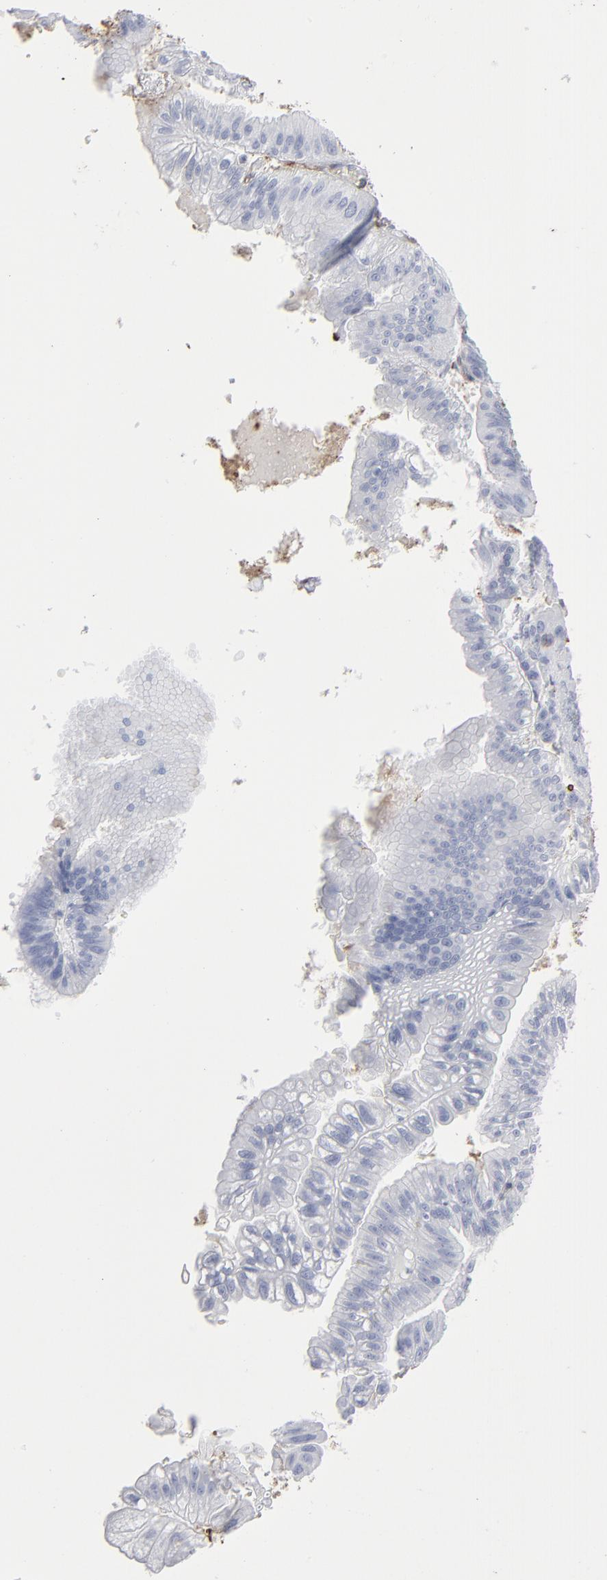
{"staining": {"intensity": "moderate", "quantity": "<25%", "location": "cytoplasmic/membranous,nuclear"}, "tissue": "pancreatic cancer", "cell_type": "Tumor cells", "image_type": "cancer", "snomed": [{"axis": "morphology", "description": "Adenocarcinoma, NOS"}, {"axis": "topography", "description": "Pancreas"}], "caption": "A photomicrograph of human pancreatic adenocarcinoma stained for a protein demonstrates moderate cytoplasmic/membranous and nuclear brown staining in tumor cells. (DAB (3,3'-diaminobenzidine) IHC, brown staining for protein, blue staining for nuclei).", "gene": "ANXA5", "patient": {"sex": "male", "age": 82}}